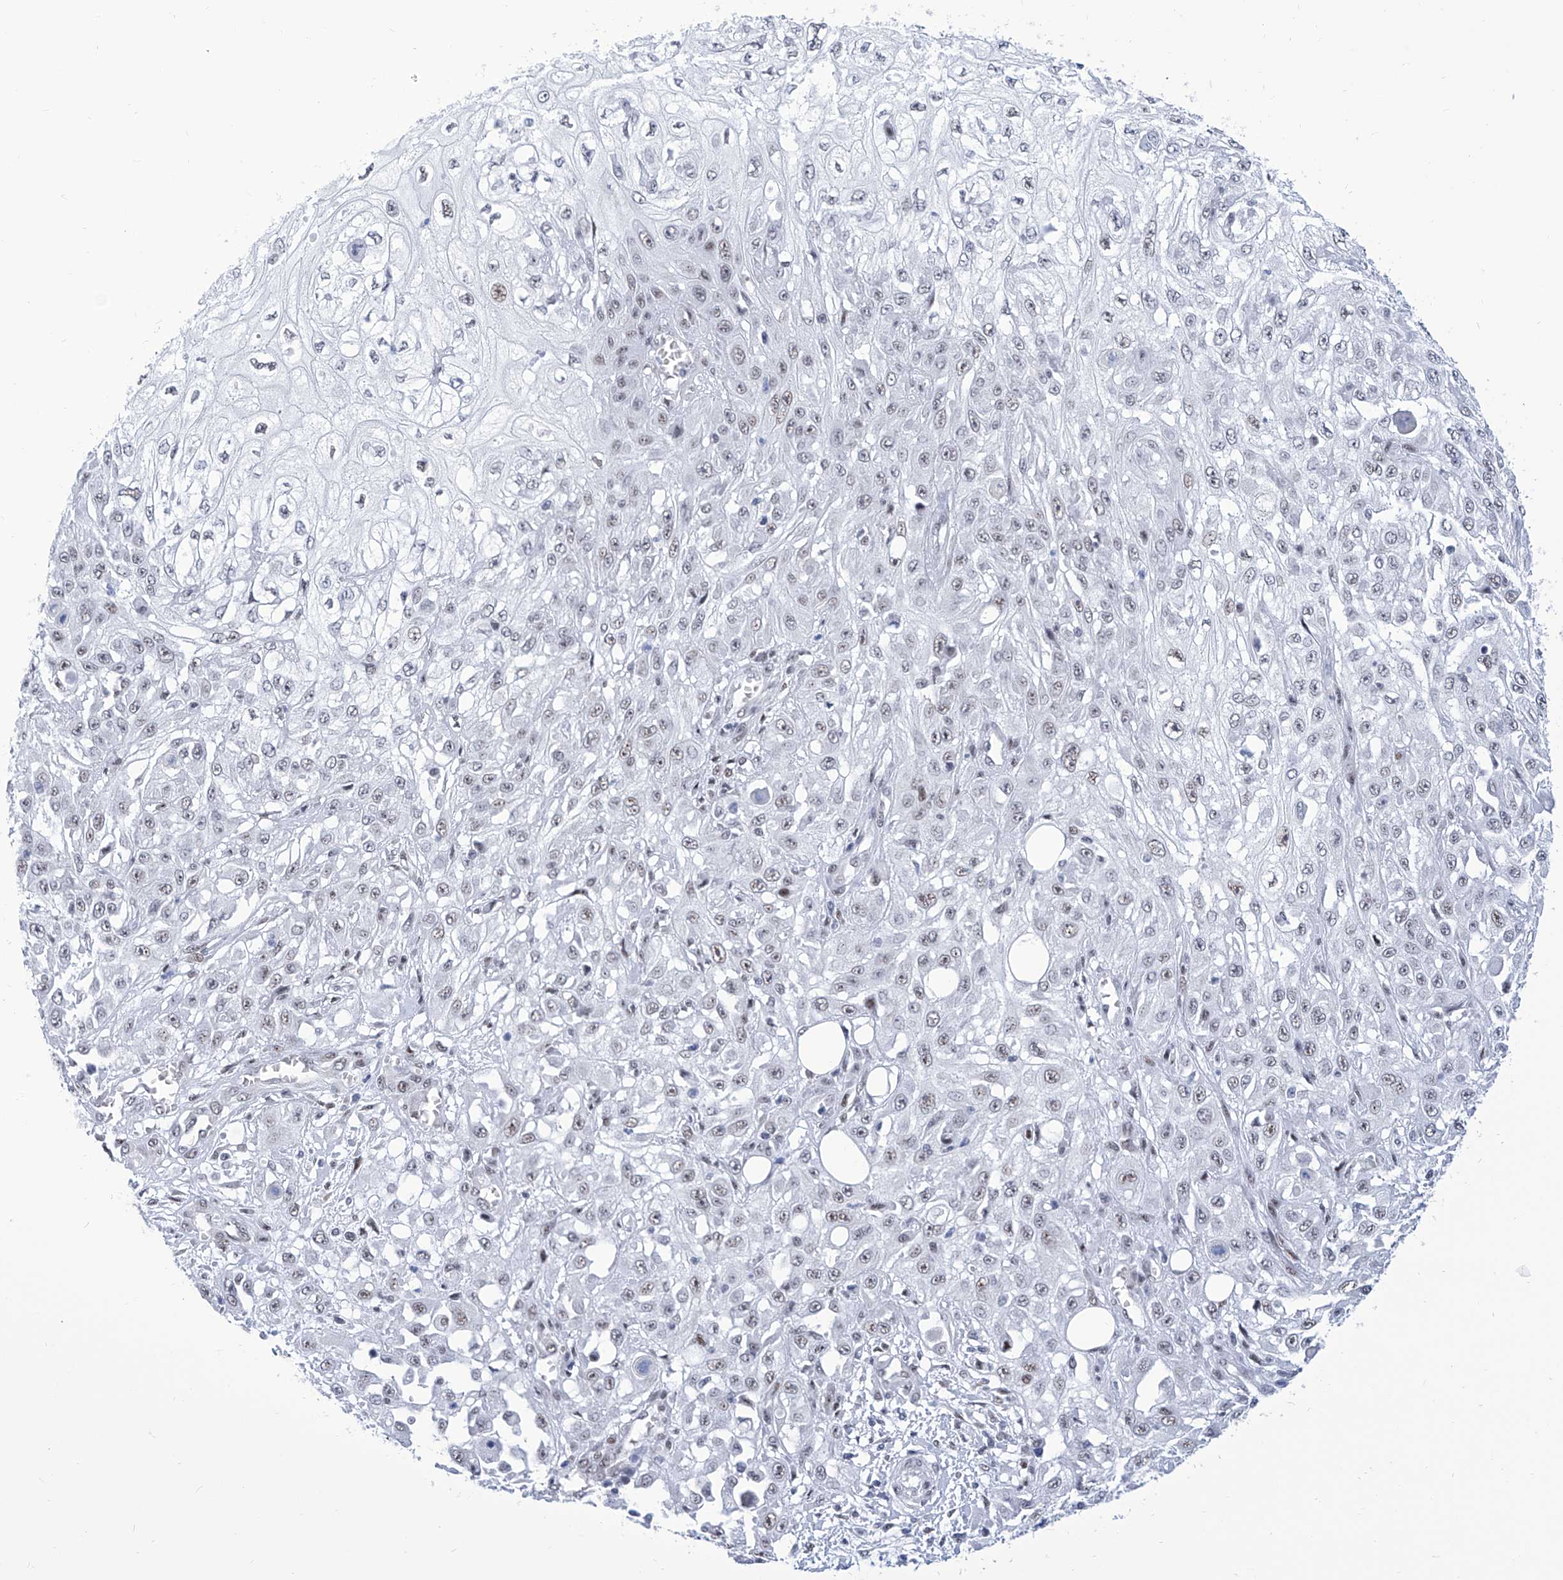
{"staining": {"intensity": "weak", "quantity": "25%-75%", "location": "nuclear"}, "tissue": "skin cancer", "cell_type": "Tumor cells", "image_type": "cancer", "snomed": [{"axis": "morphology", "description": "Squamous cell carcinoma, NOS"}, {"axis": "morphology", "description": "Squamous cell carcinoma, metastatic, NOS"}, {"axis": "topography", "description": "Skin"}, {"axis": "topography", "description": "Lymph node"}], "caption": "Skin cancer (squamous cell carcinoma) was stained to show a protein in brown. There is low levels of weak nuclear positivity in approximately 25%-75% of tumor cells.", "gene": "SART1", "patient": {"sex": "male", "age": 75}}